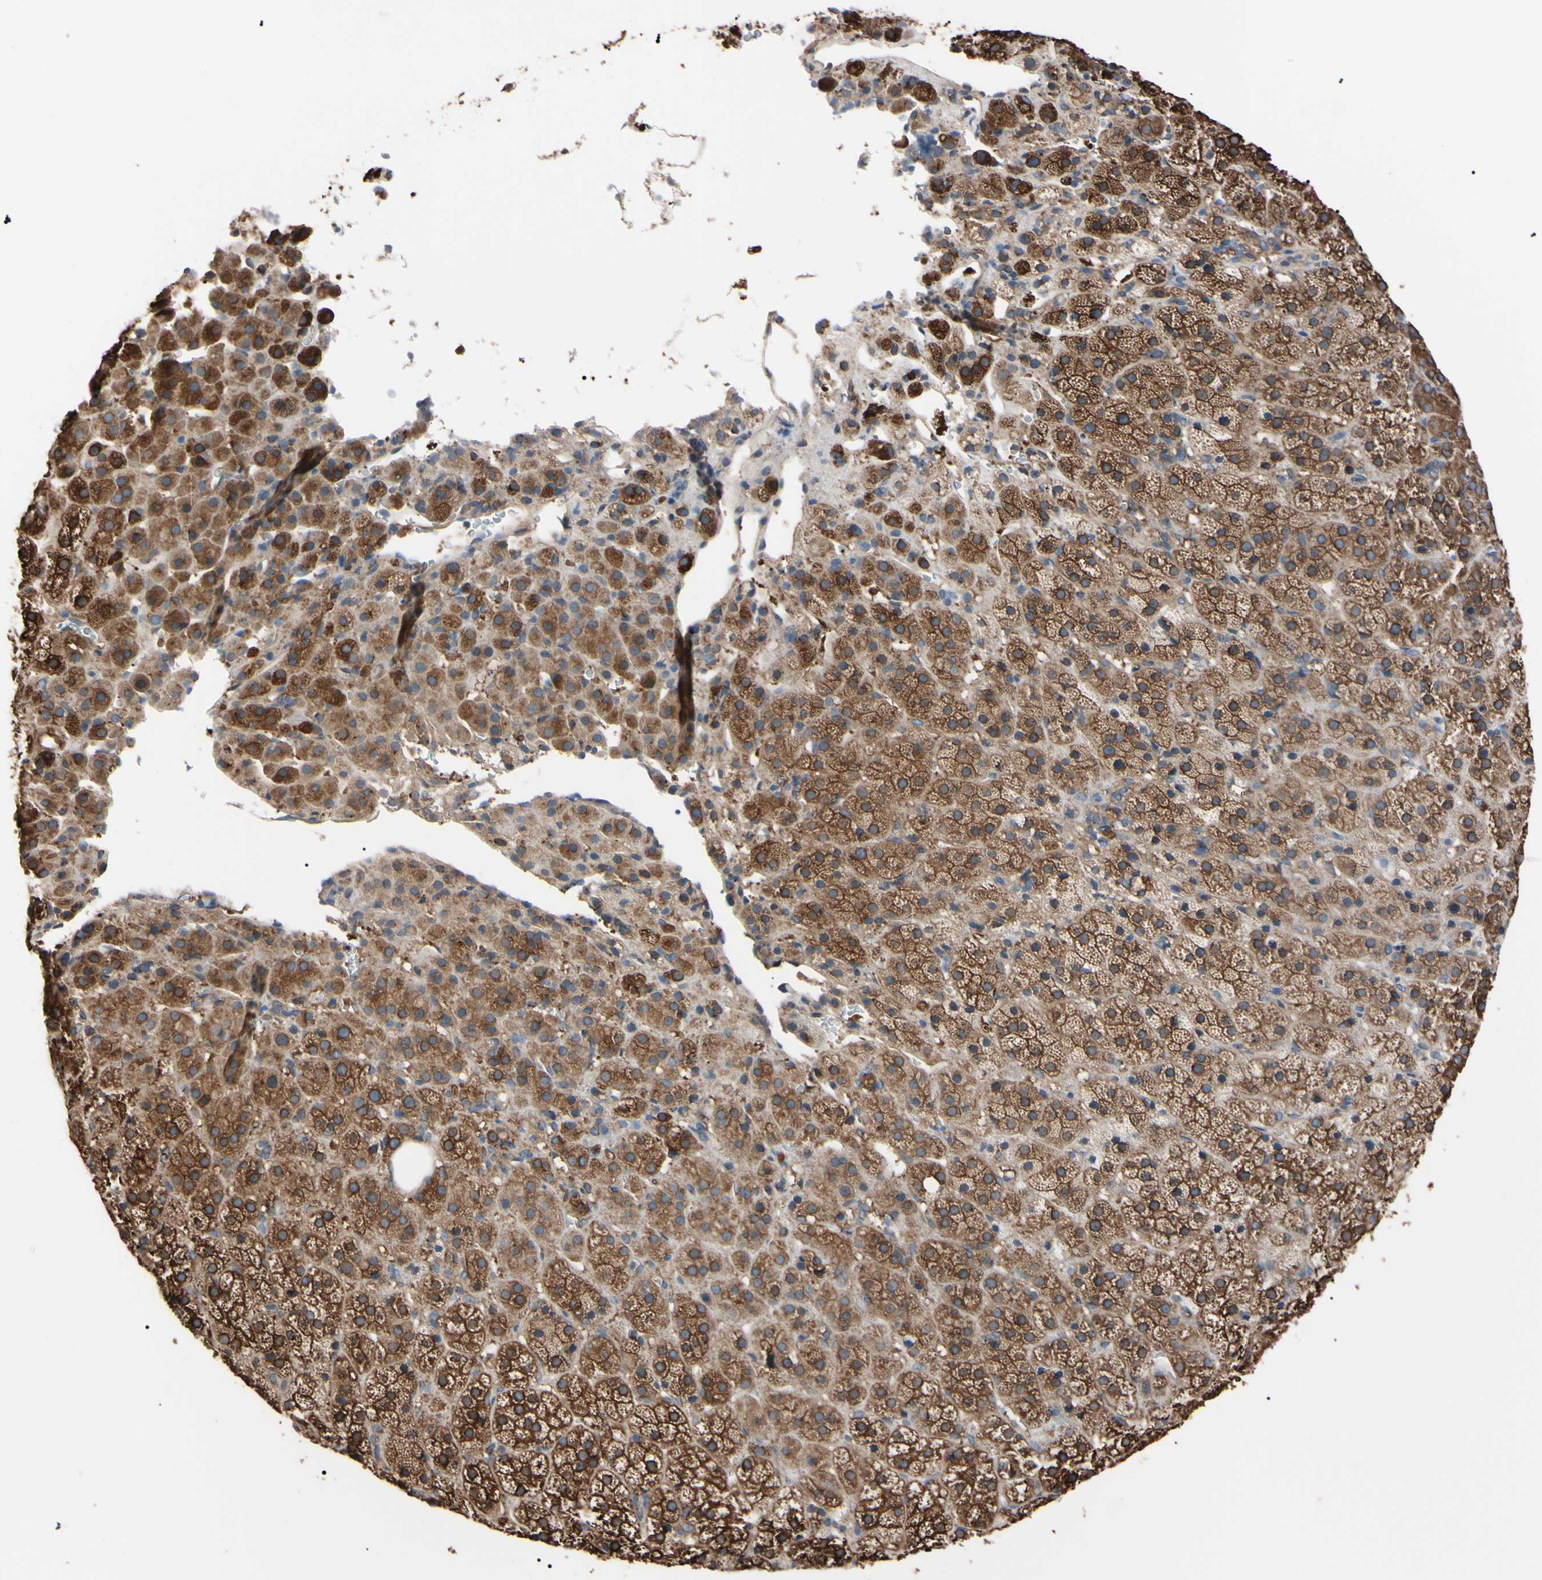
{"staining": {"intensity": "moderate", "quantity": ">75%", "location": "cytoplasmic/membranous"}, "tissue": "adrenal gland", "cell_type": "Glandular cells", "image_type": "normal", "snomed": [{"axis": "morphology", "description": "Normal tissue, NOS"}, {"axis": "topography", "description": "Adrenal gland"}], "caption": "Adrenal gland stained with DAB (3,3'-diaminobenzidine) IHC displays medium levels of moderate cytoplasmic/membranous positivity in approximately >75% of glandular cells. (Stains: DAB in brown, nuclei in blue, Microscopy: brightfield microscopy at high magnification).", "gene": "PRKACA", "patient": {"sex": "female", "age": 57}}